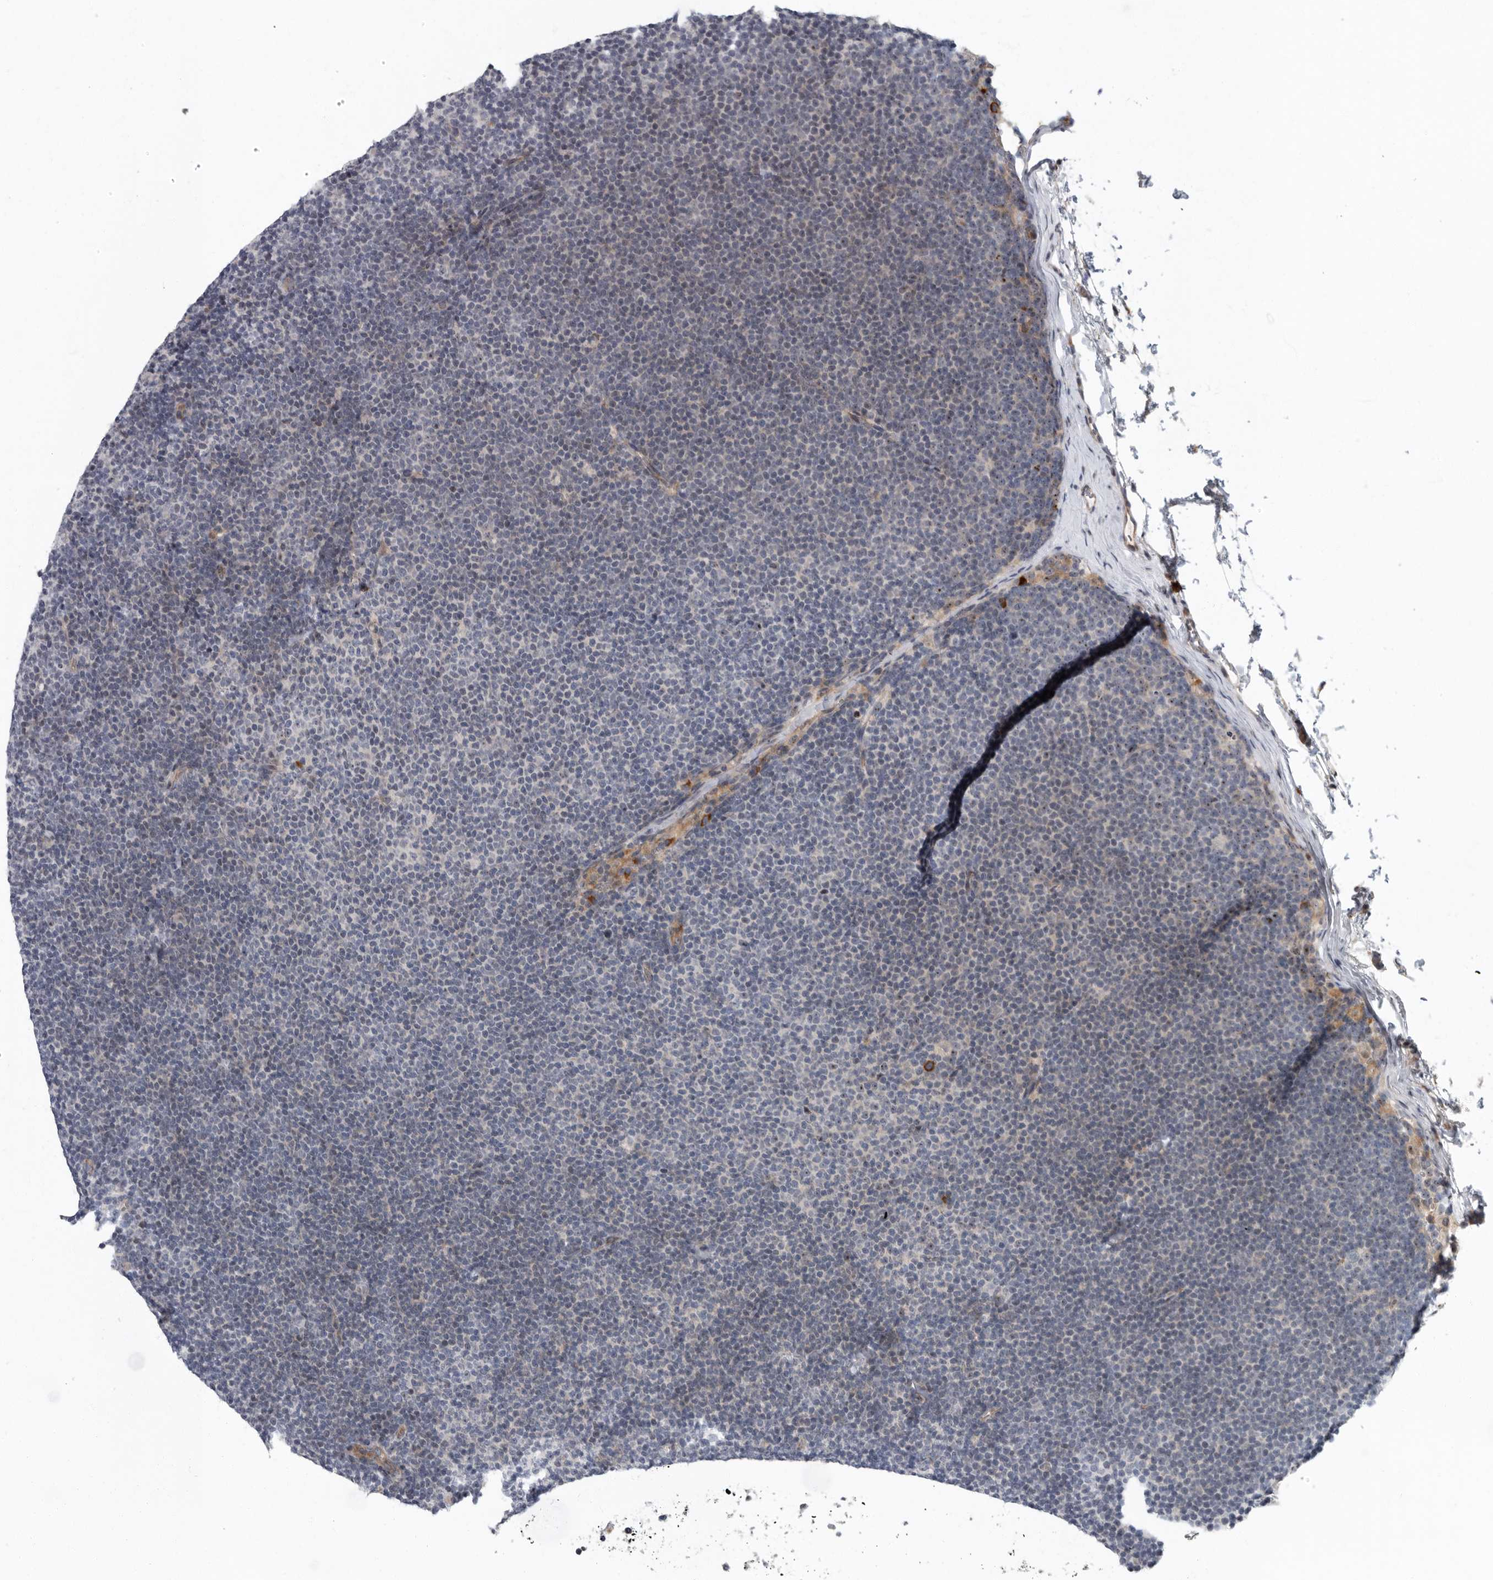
{"staining": {"intensity": "negative", "quantity": "none", "location": "none"}, "tissue": "lymphoma", "cell_type": "Tumor cells", "image_type": "cancer", "snomed": [{"axis": "morphology", "description": "Malignant lymphoma, non-Hodgkin's type, Low grade"}, {"axis": "topography", "description": "Lymph node"}], "caption": "An image of lymphoma stained for a protein exhibits no brown staining in tumor cells.", "gene": "PDCD11", "patient": {"sex": "female", "age": 53}}